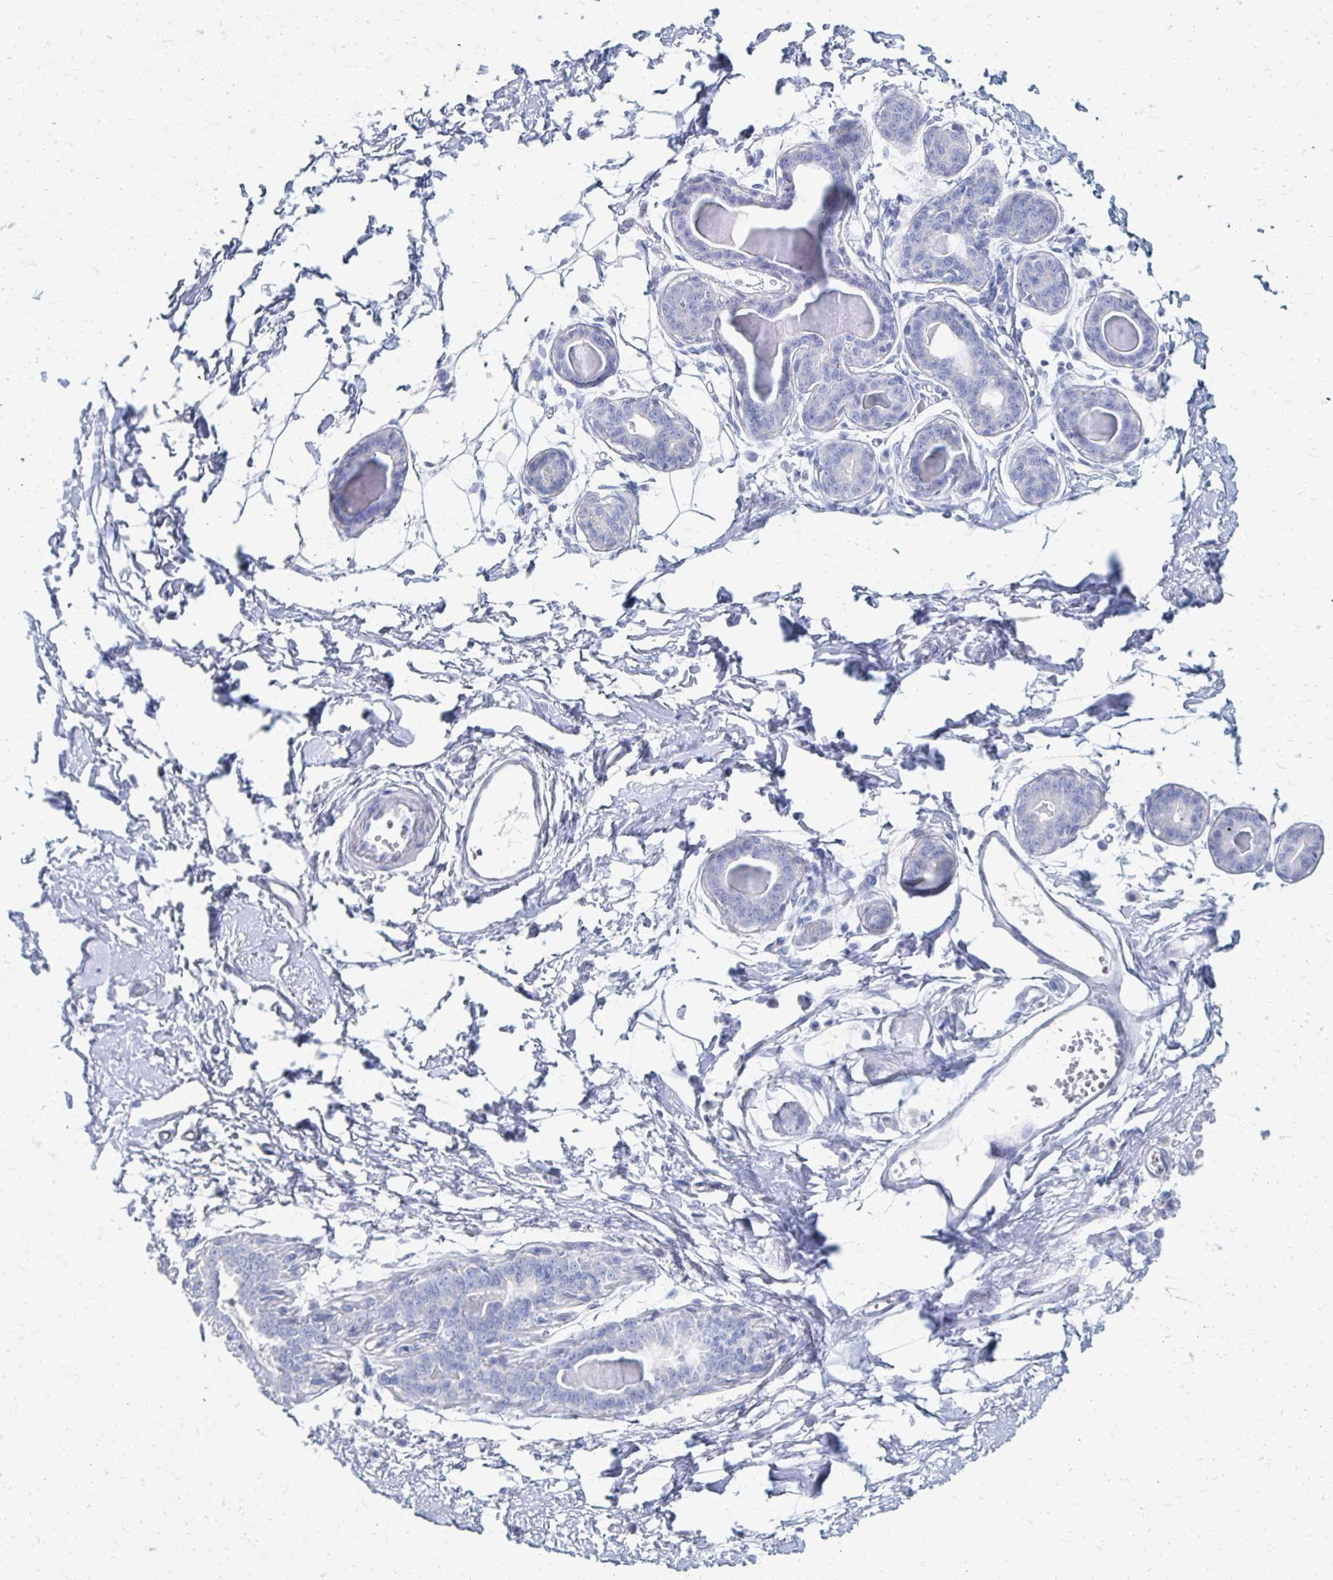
{"staining": {"intensity": "negative", "quantity": "none", "location": "none"}, "tissue": "breast", "cell_type": "Adipocytes", "image_type": "normal", "snomed": [{"axis": "morphology", "description": "Normal tissue, NOS"}, {"axis": "topography", "description": "Breast"}], "caption": "Adipocytes show no significant positivity in benign breast. (Brightfield microscopy of DAB IHC at high magnification).", "gene": "PRR20A", "patient": {"sex": "female", "age": 45}}